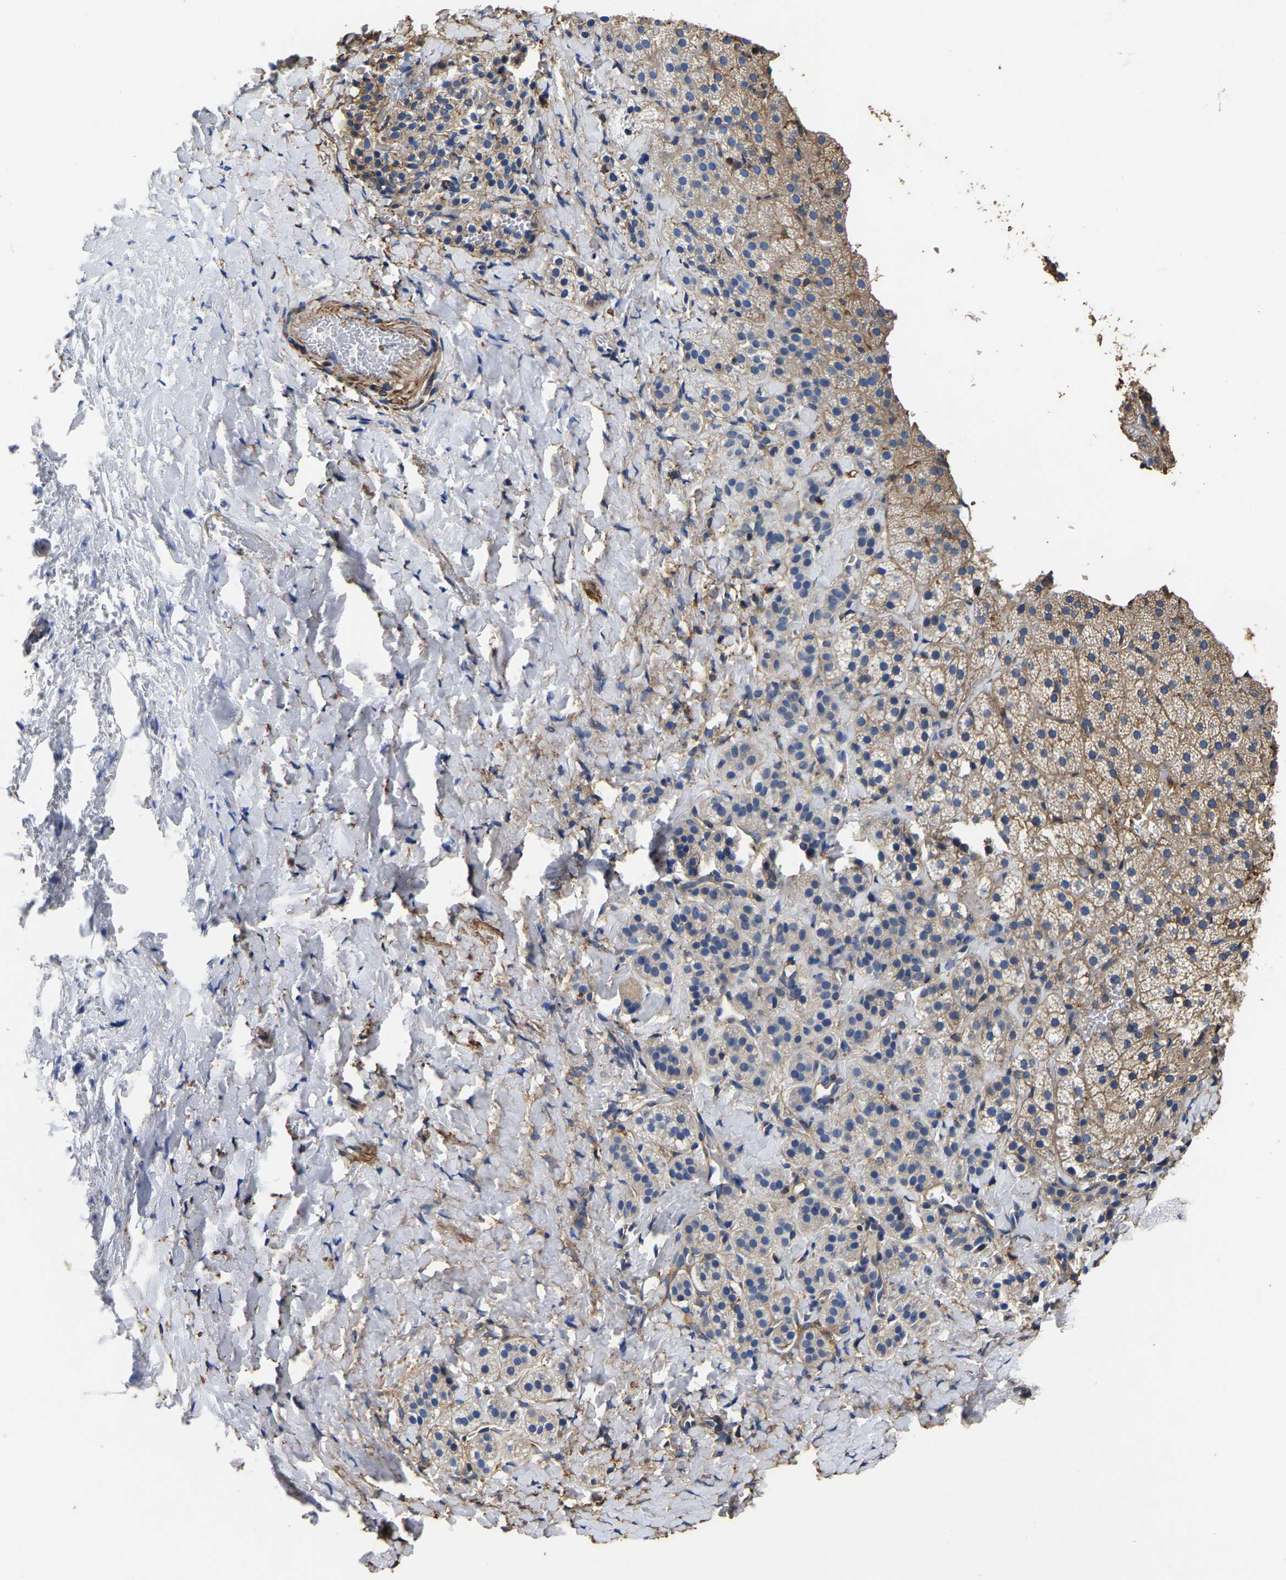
{"staining": {"intensity": "weak", "quantity": ">75%", "location": "cytoplasmic/membranous"}, "tissue": "adrenal gland", "cell_type": "Glandular cells", "image_type": "normal", "snomed": [{"axis": "morphology", "description": "Normal tissue, NOS"}, {"axis": "topography", "description": "Adrenal gland"}], "caption": "Immunohistochemistry (IHC) histopathology image of normal adrenal gland stained for a protein (brown), which reveals low levels of weak cytoplasmic/membranous expression in about >75% of glandular cells.", "gene": "ARMT1", "patient": {"sex": "female", "age": 44}}